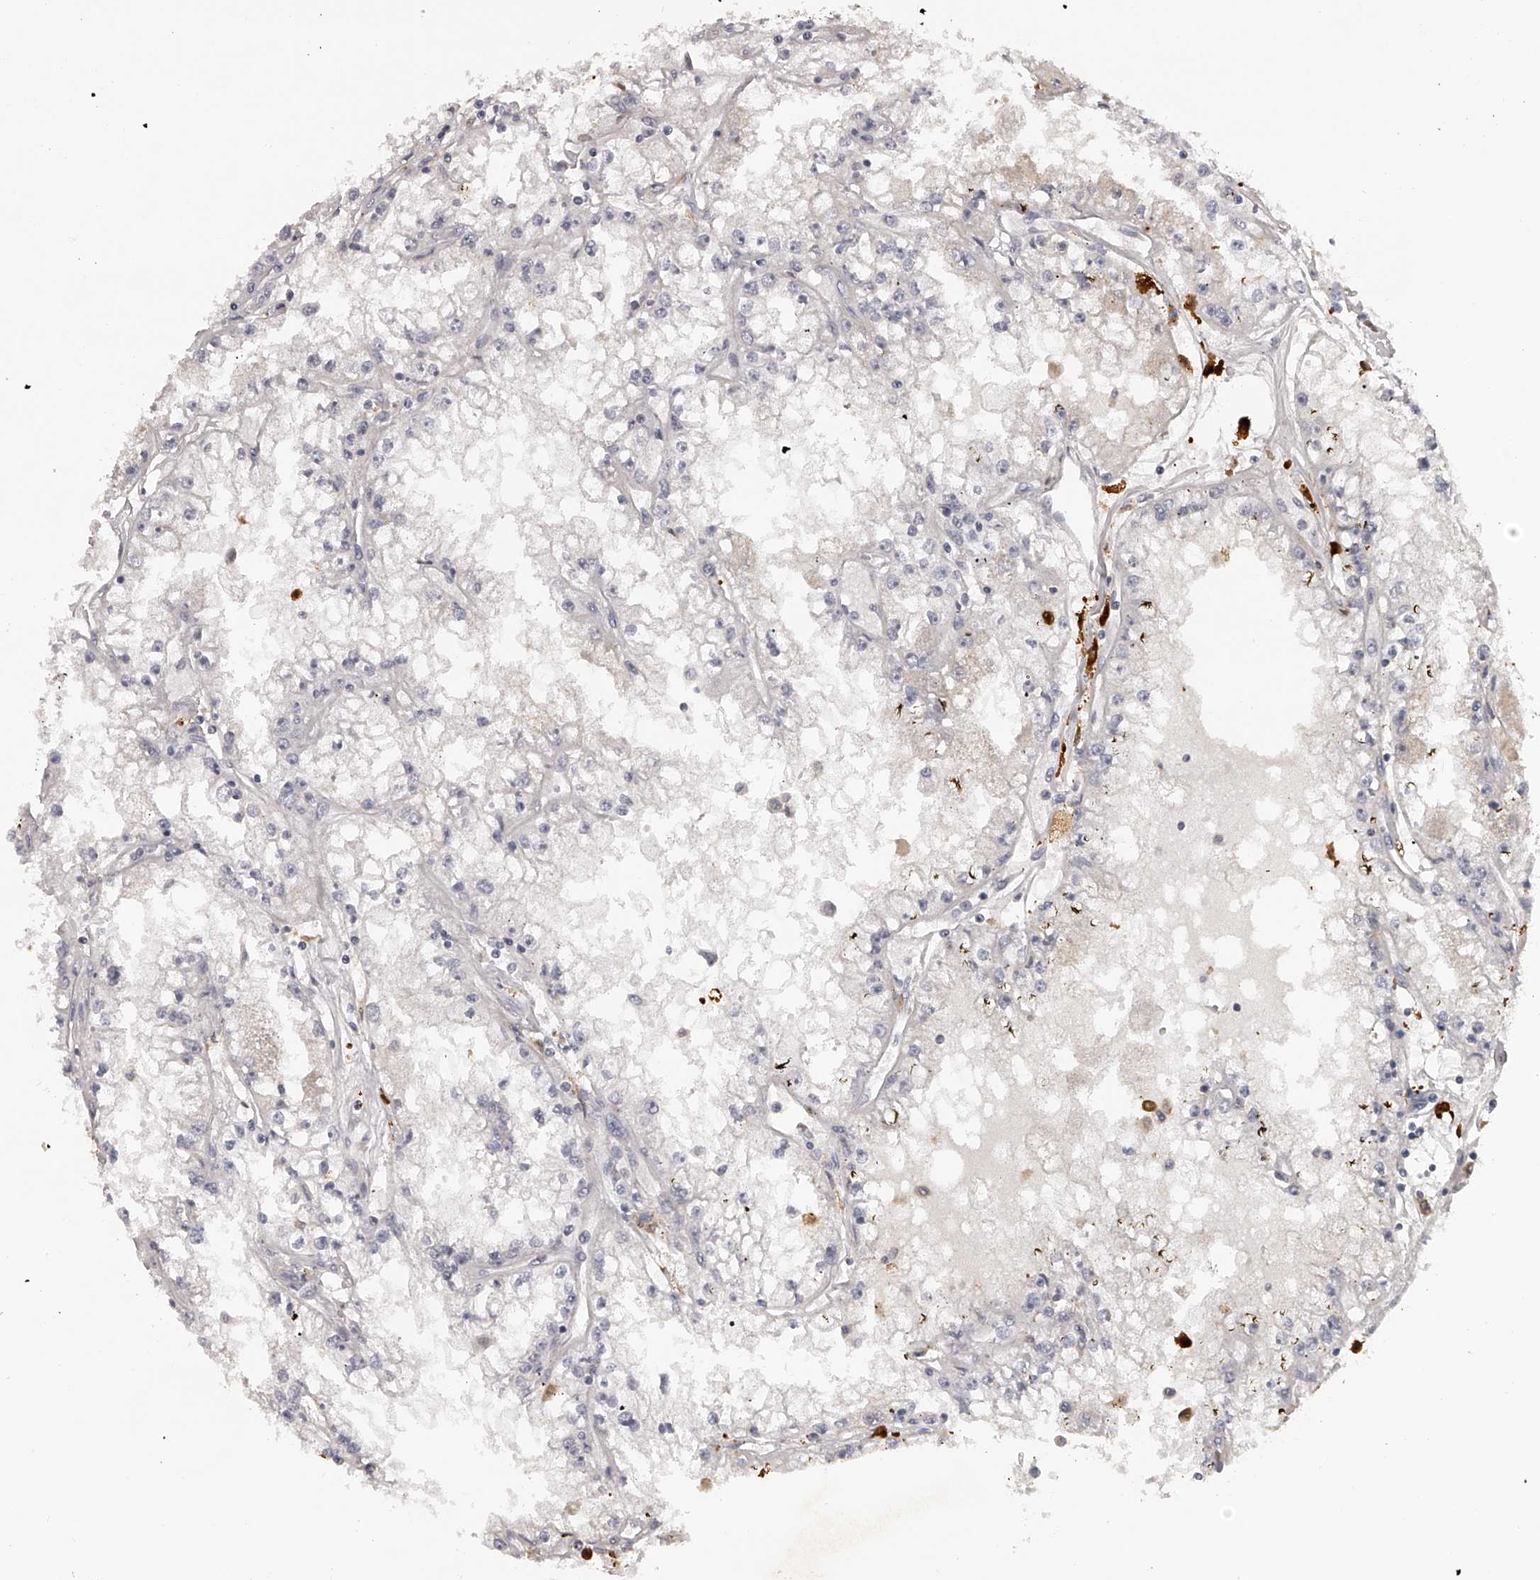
{"staining": {"intensity": "negative", "quantity": "none", "location": "none"}, "tissue": "renal cancer", "cell_type": "Tumor cells", "image_type": "cancer", "snomed": [{"axis": "morphology", "description": "Adenocarcinoma, NOS"}, {"axis": "topography", "description": "Kidney"}], "caption": "An immunohistochemistry histopathology image of renal cancer is shown. There is no staining in tumor cells of renal cancer. (Stains: DAB (3,3'-diaminobenzidine) immunohistochemistry with hematoxylin counter stain, Microscopy: brightfield microscopy at high magnification).", "gene": "TNN", "patient": {"sex": "male", "age": 56}}